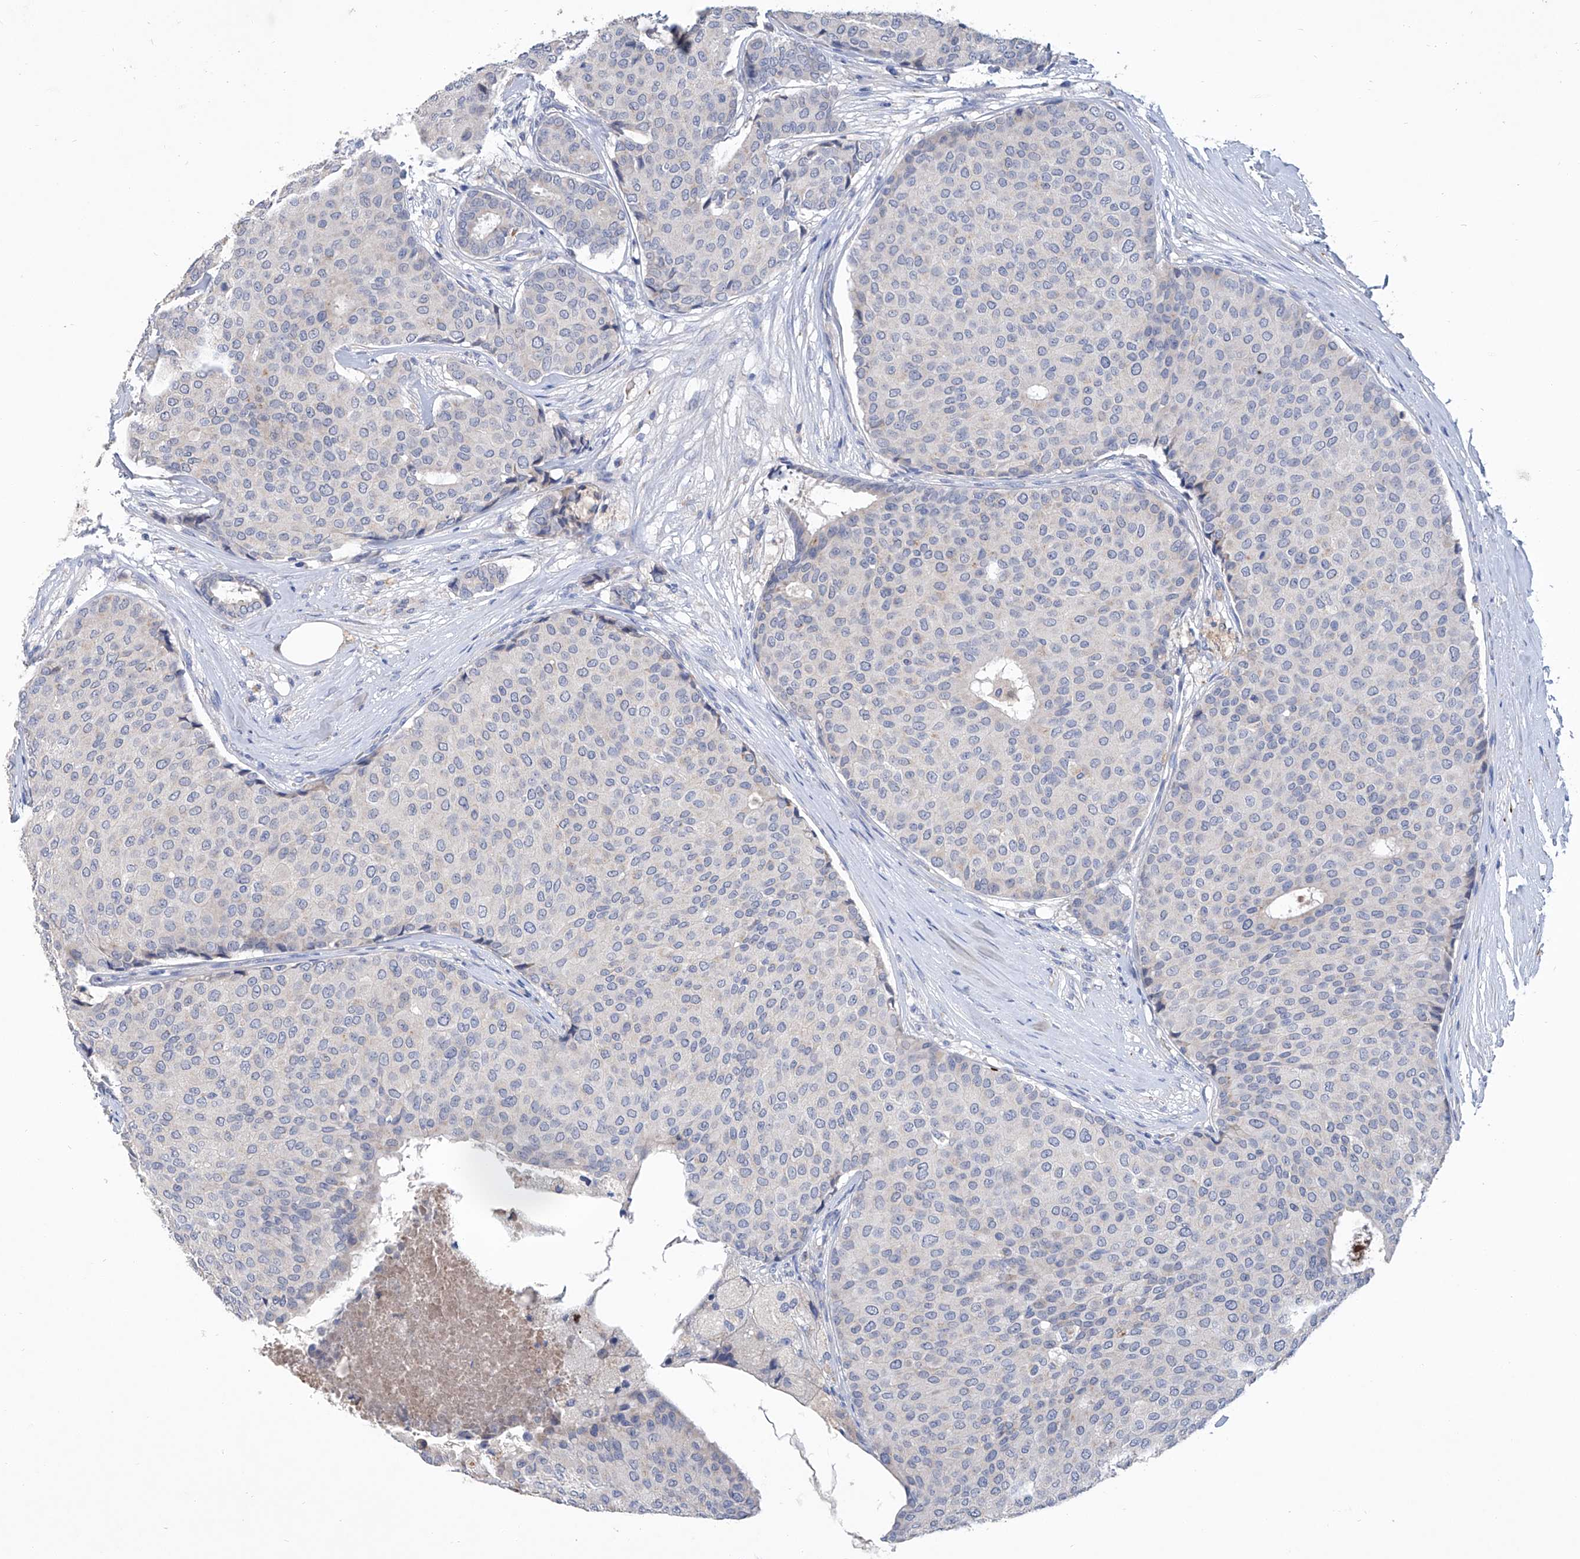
{"staining": {"intensity": "negative", "quantity": "none", "location": "none"}, "tissue": "breast cancer", "cell_type": "Tumor cells", "image_type": "cancer", "snomed": [{"axis": "morphology", "description": "Duct carcinoma"}, {"axis": "topography", "description": "Breast"}], "caption": "DAB immunohistochemical staining of human infiltrating ductal carcinoma (breast) reveals no significant positivity in tumor cells. (DAB (3,3'-diaminobenzidine) immunohistochemistry with hematoxylin counter stain).", "gene": "GPT", "patient": {"sex": "female", "age": 75}}